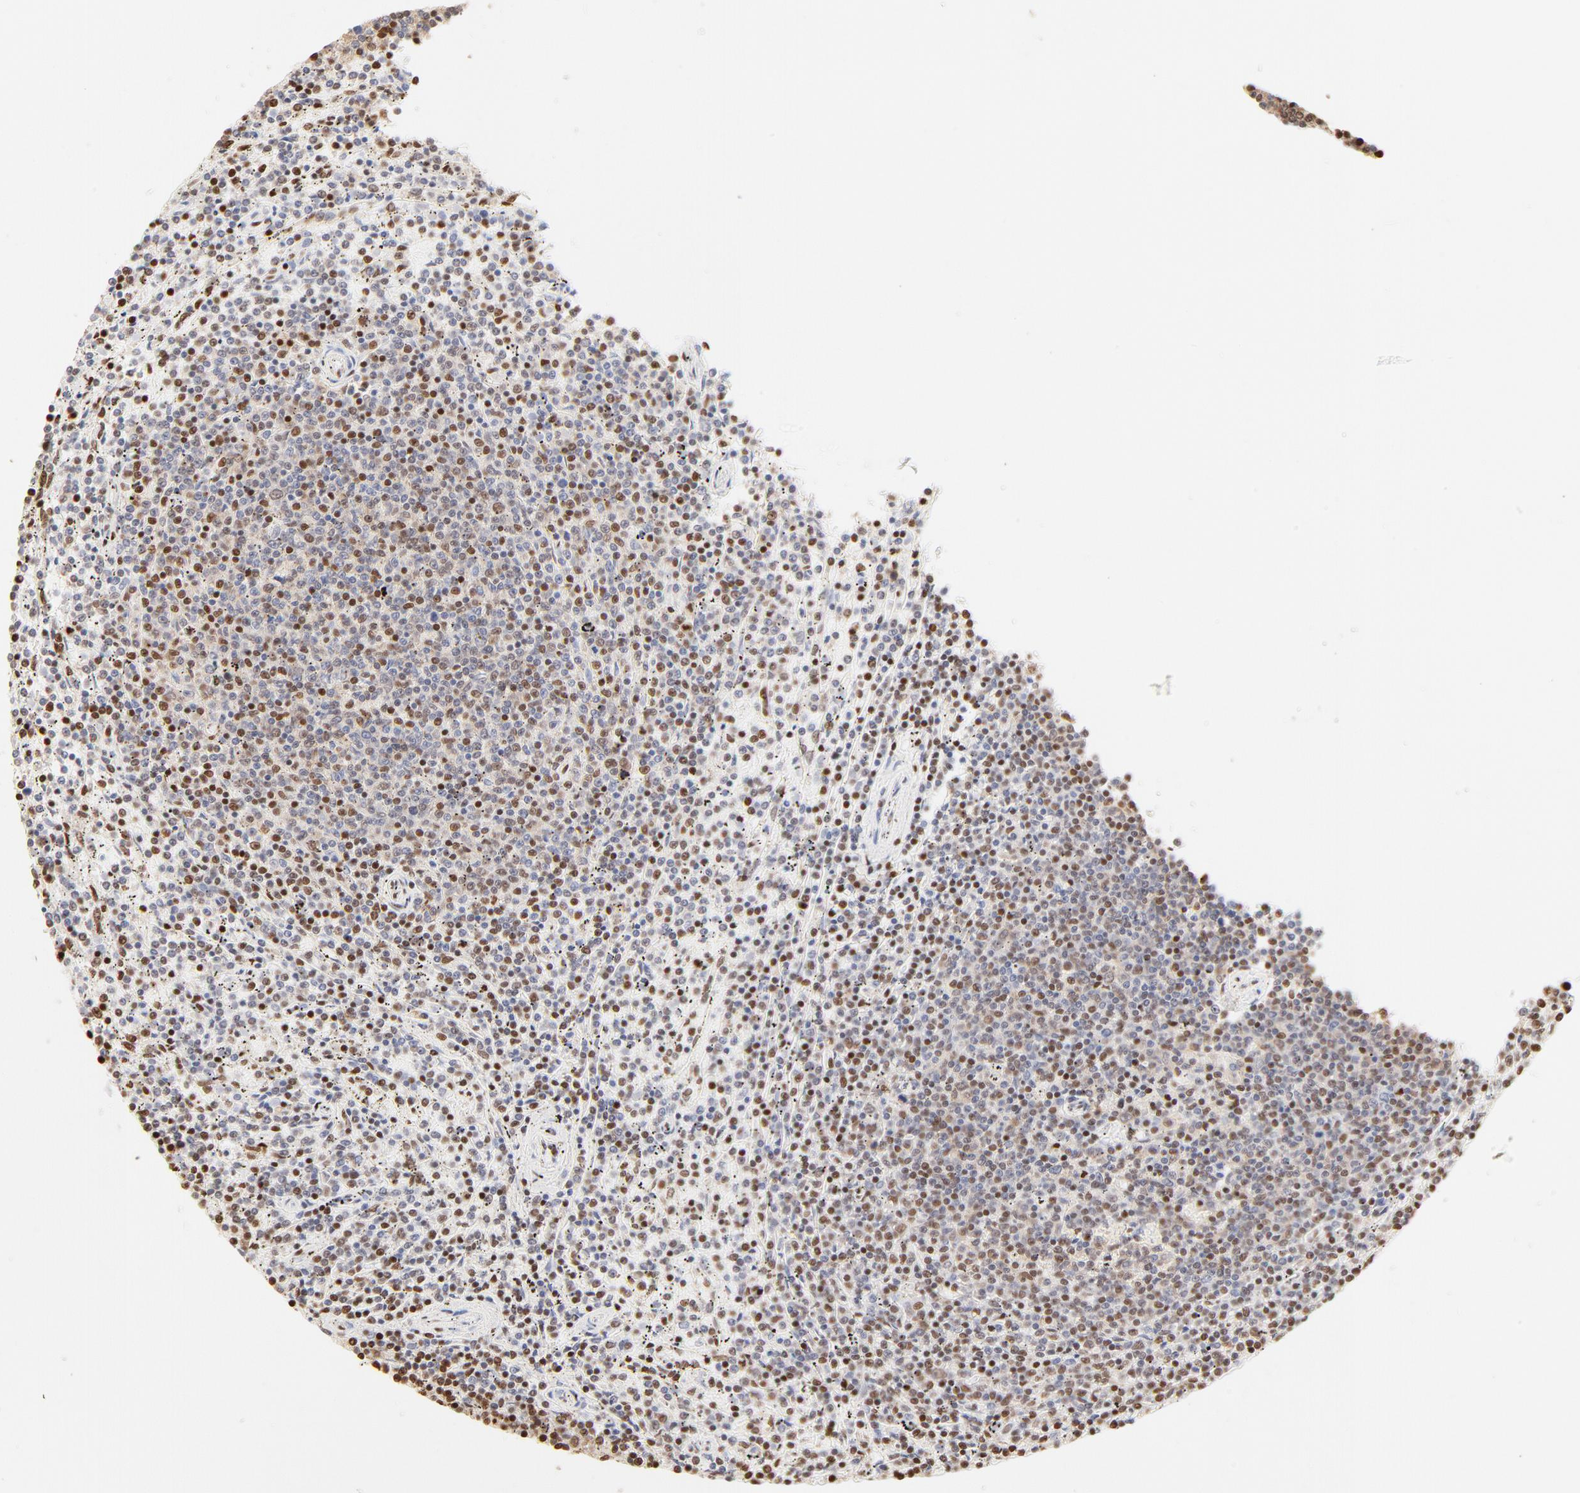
{"staining": {"intensity": "strong", "quantity": "25%-75%", "location": "cytoplasmic/membranous,nuclear"}, "tissue": "lymphoma", "cell_type": "Tumor cells", "image_type": "cancer", "snomed": [{"axis": "morphology", "description": "Malignant lymphoma, non-Hodgkin's type, Low grade"}, {"axis": "topography", "description": "Spleen"}], "caption": "Immunohistochemical staining of human low-grade malignant lymphoma, non-Hodgkin's type reveals strong cytoplasmic/membranous and nuclear protein expression in approximately 25%-75% of tumor cells.", "gene": "ZNF540", "patient": {"sex": "female", "age": 50}}